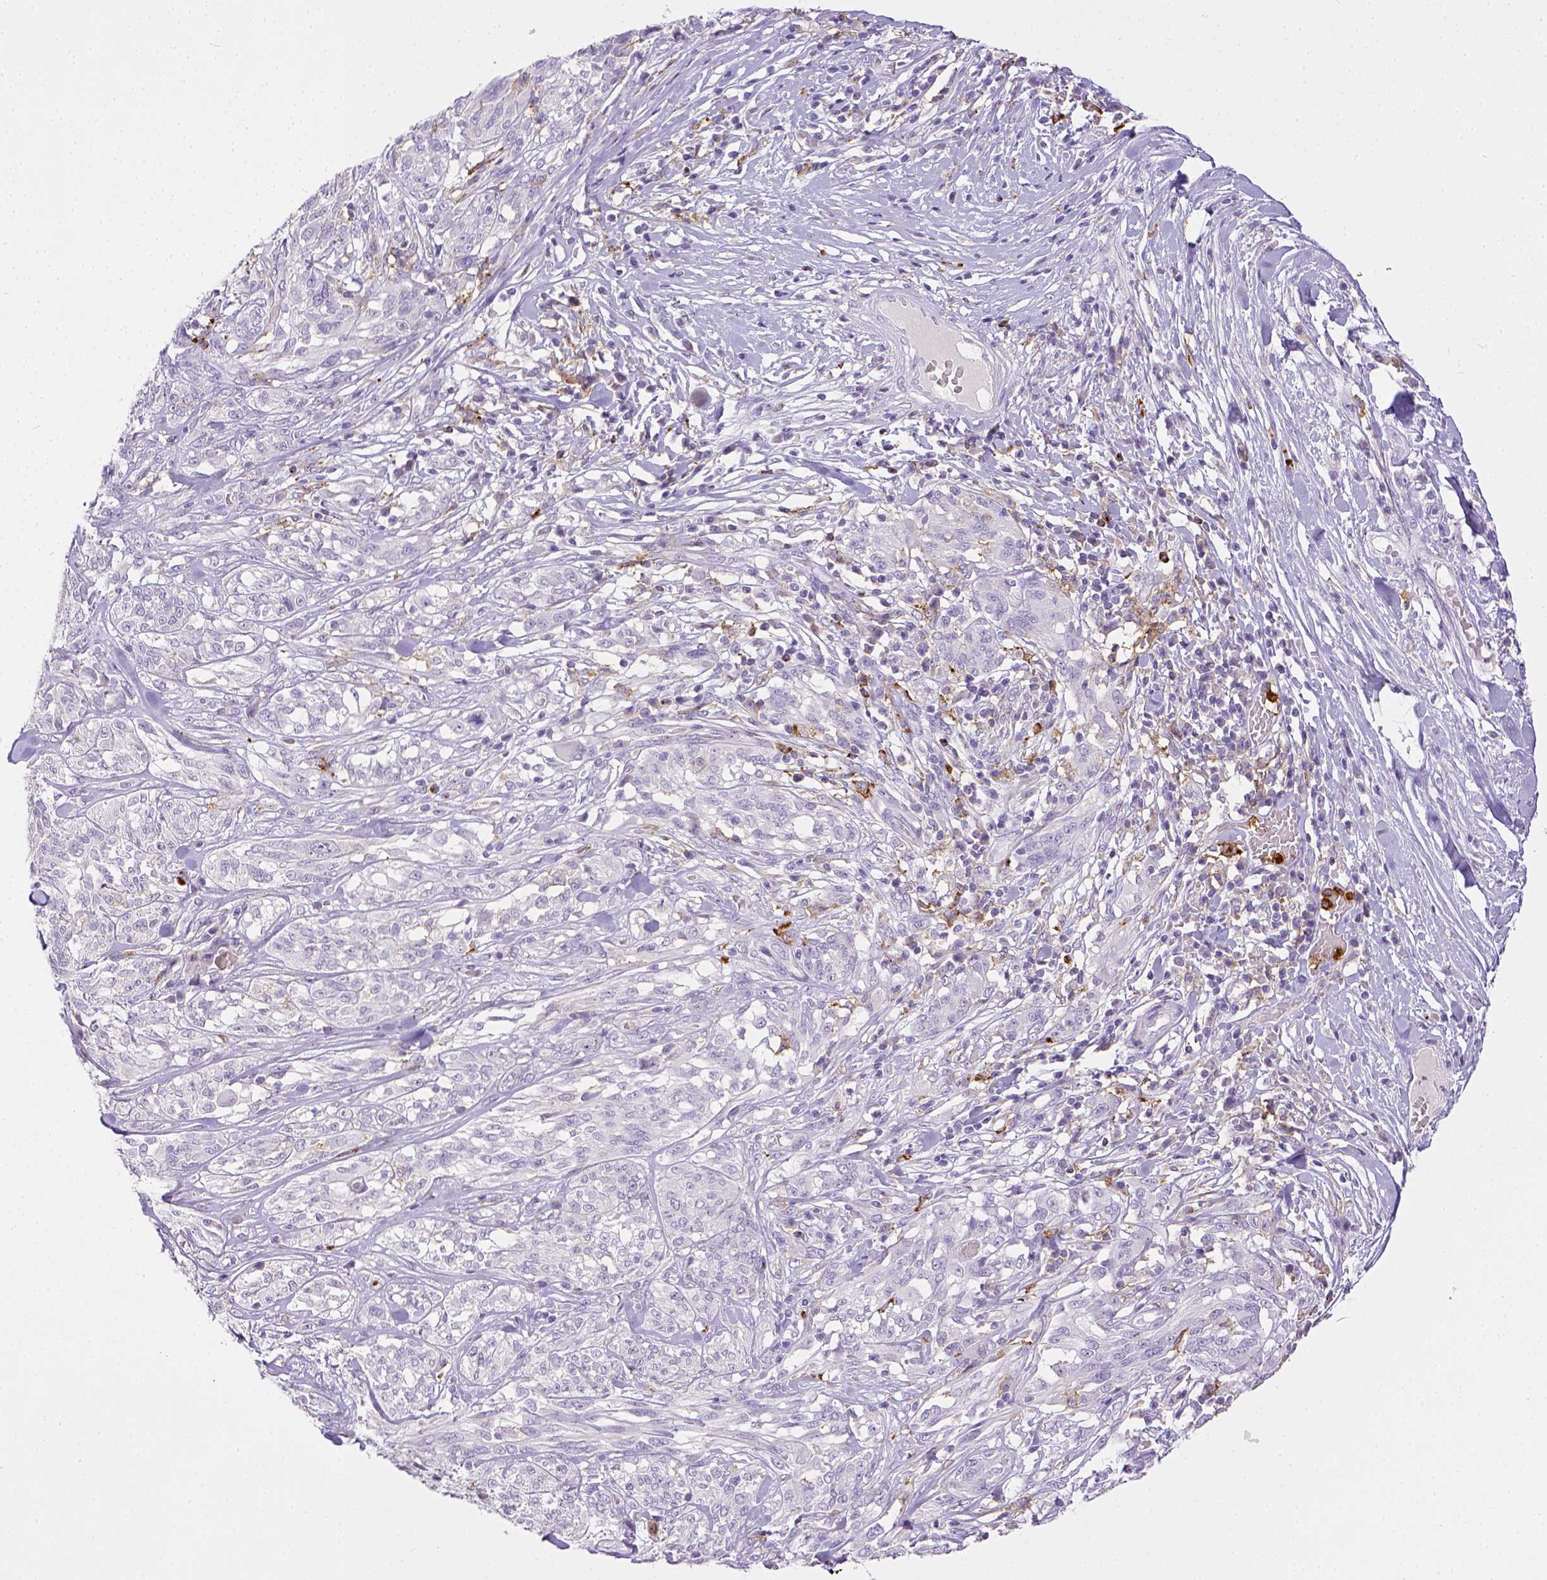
{"staining": {"intensity": "negative", "quantity": "none", "location": "none"}, "tissue": "melanoma", "cell_type": "Tumor cells", "image_type": "cancer", "snomed": [{"axis": "morphology", "description": "Malignant melanoma, NOS"}, {"axis": "topography", "description": "Skin"}], "caption": "Tumor cells show no significant positivity in melanoma.", "gene": "ITGAM", "patient": {"sex": "female", "age": 91}}